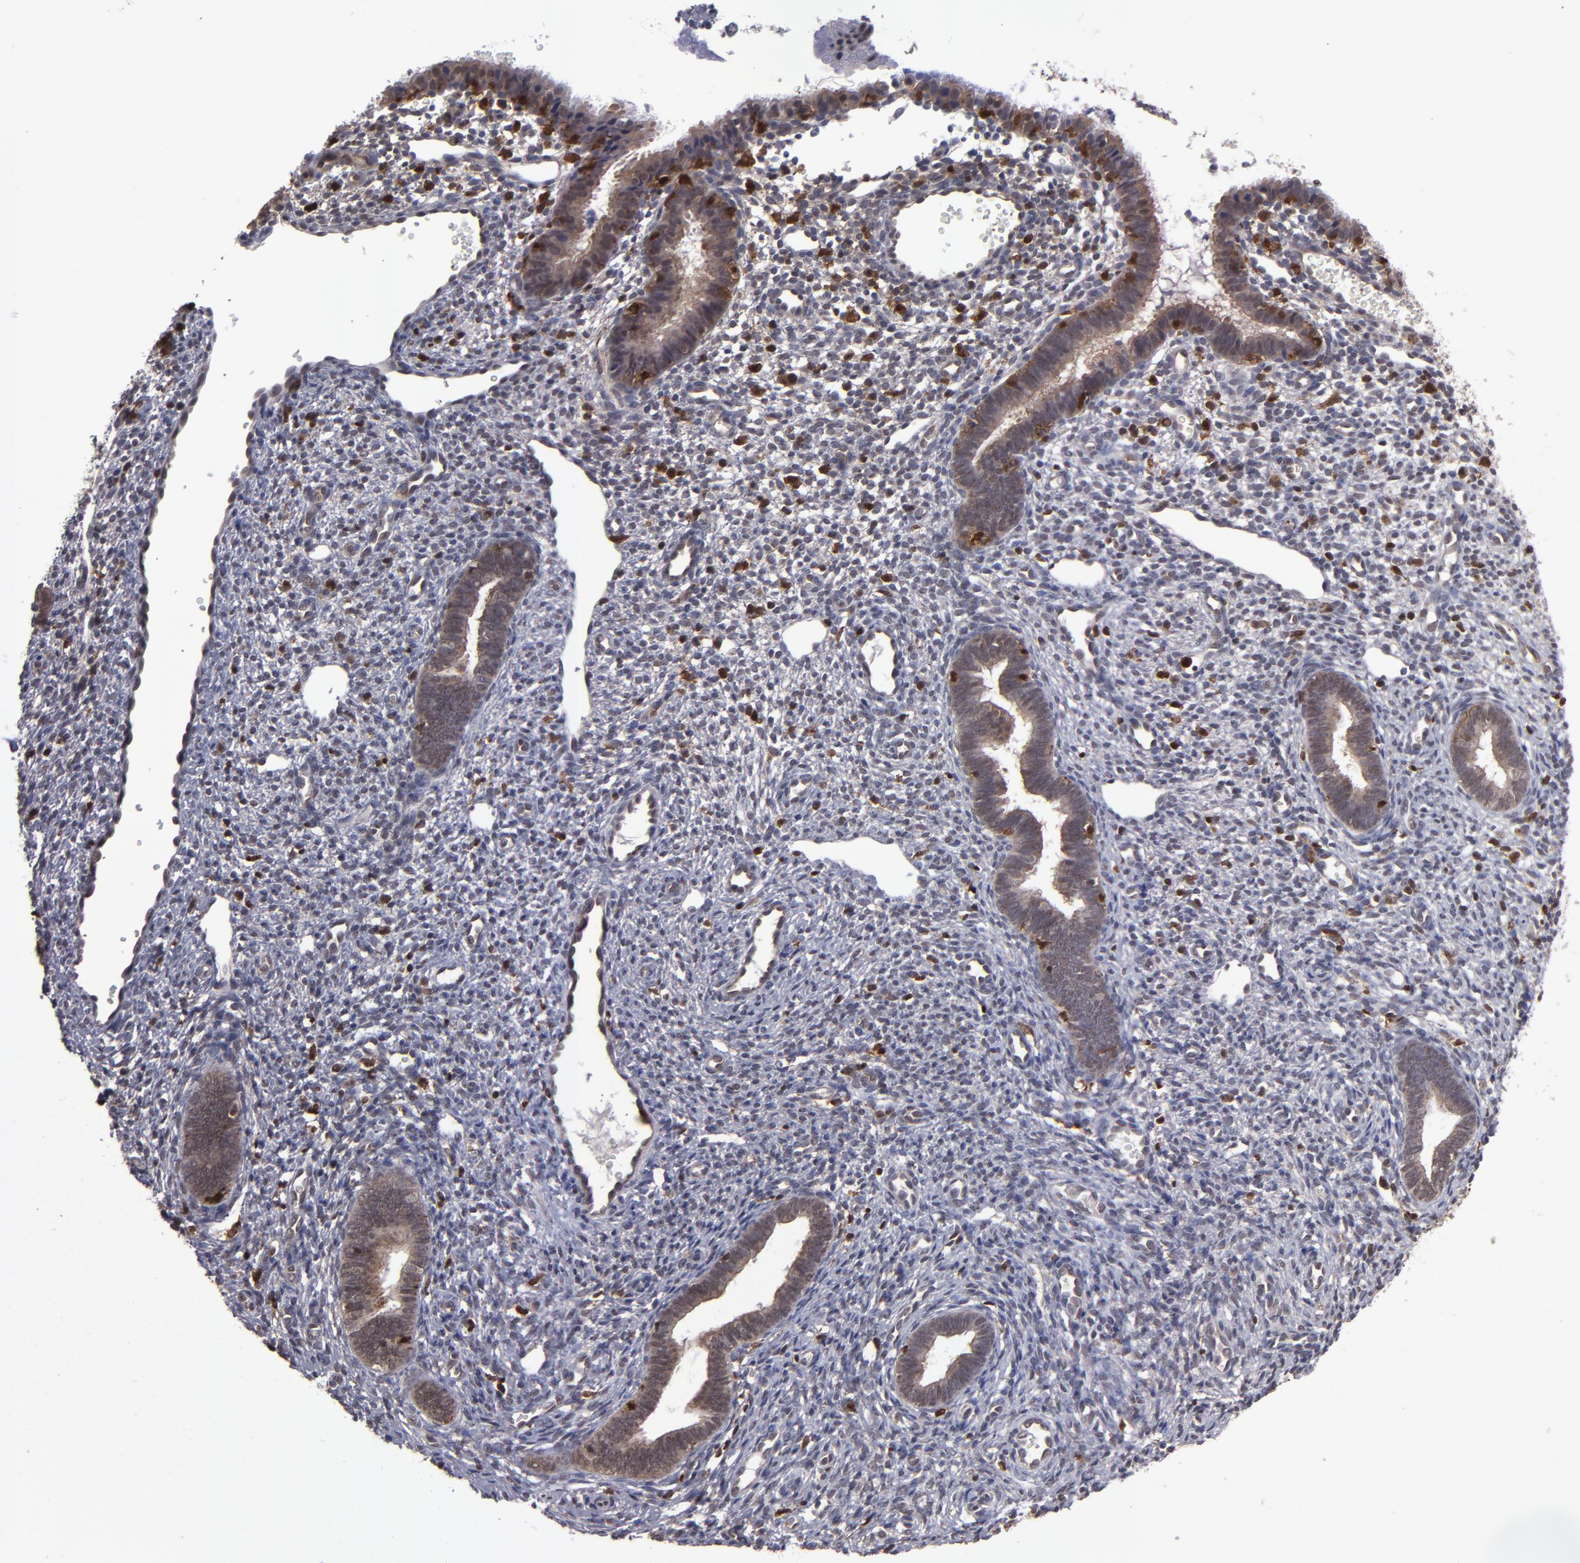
{"staining": {"intensity": "strong", "quantity": "<25%", "location": "cytoplasmic/membranous,nuclear"}, "tissue": "endometrium", "cell_type": "Cells in endometrial stroma", "image_type": "normal", "snomed": [{"axis": "morphology", "description": "Normal tissue, NOS"}, {"axis": "topography", "description": "Endometrium"}], "caption": "High-magnification brightfield microscopy of normal endometrium stained with DAB (3,3'-diaminobenzidine) (brown) and counterstained with hematoxylin (blue). cells in endometrial stroma exhibit strong cytoplasmic/membranous,nuclear expression is seen in approximately<25% of cells.", "gene": "GRB2", "patient": {"sex": "female", "age": 27}}